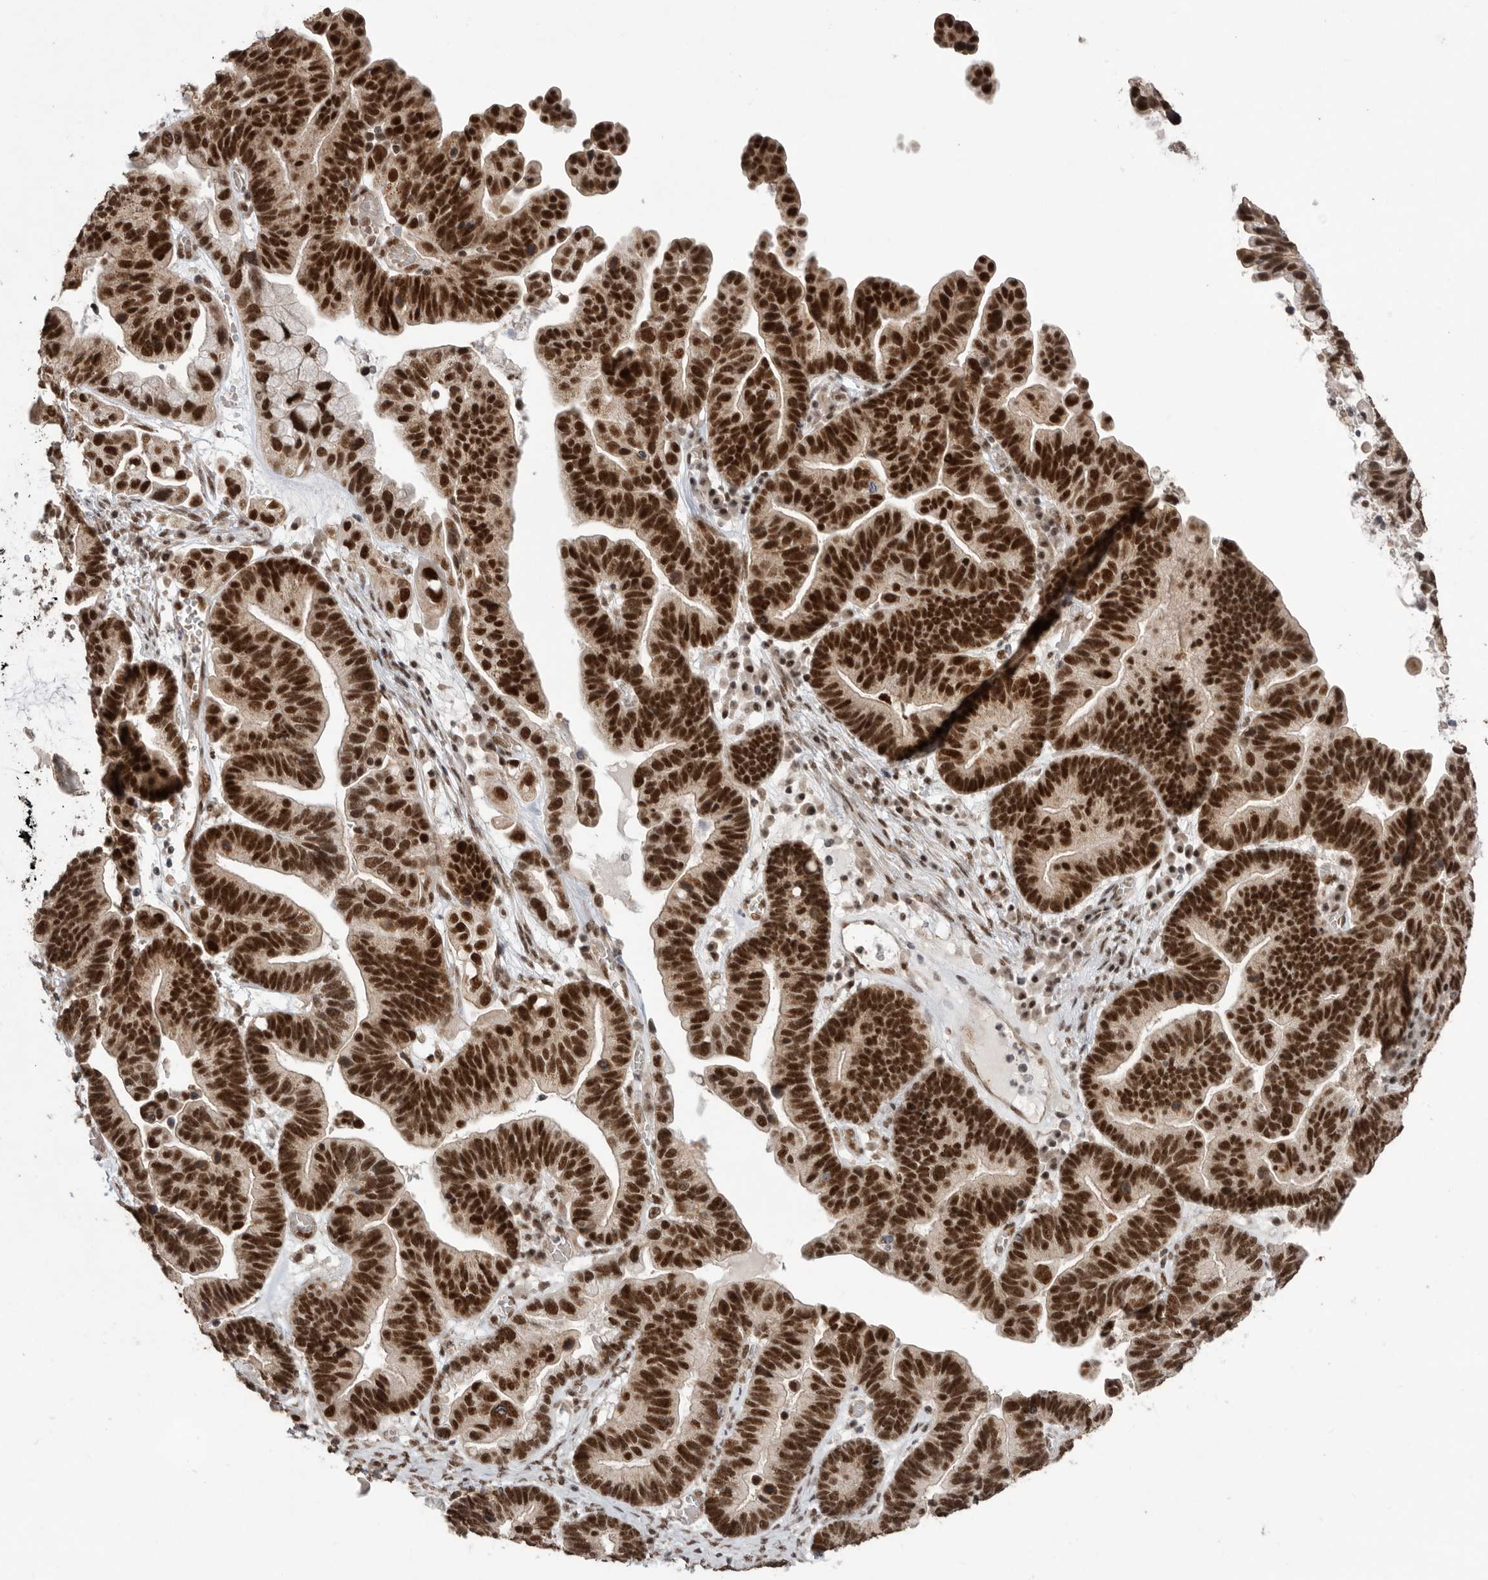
{"staining": {"intensity": "strong", "quantity": ">75%", "location": "nuclear"}, "tissue": "ovarian cancer", "cell_type": "Tumor cells", "image_type": "cancer", "snomed": [{"axis": "morphology", "description": "Cystadenocarcinoma, serous, NOS"}, {"axis": "topography", "description": "Ovary"}], "caption": "A brown stain labels strong nuclear positivity of a protein in human ovarian cancer tumor cells.", "gene": "PPP1R10", "patient": {"sex": "female", "age": 56}}